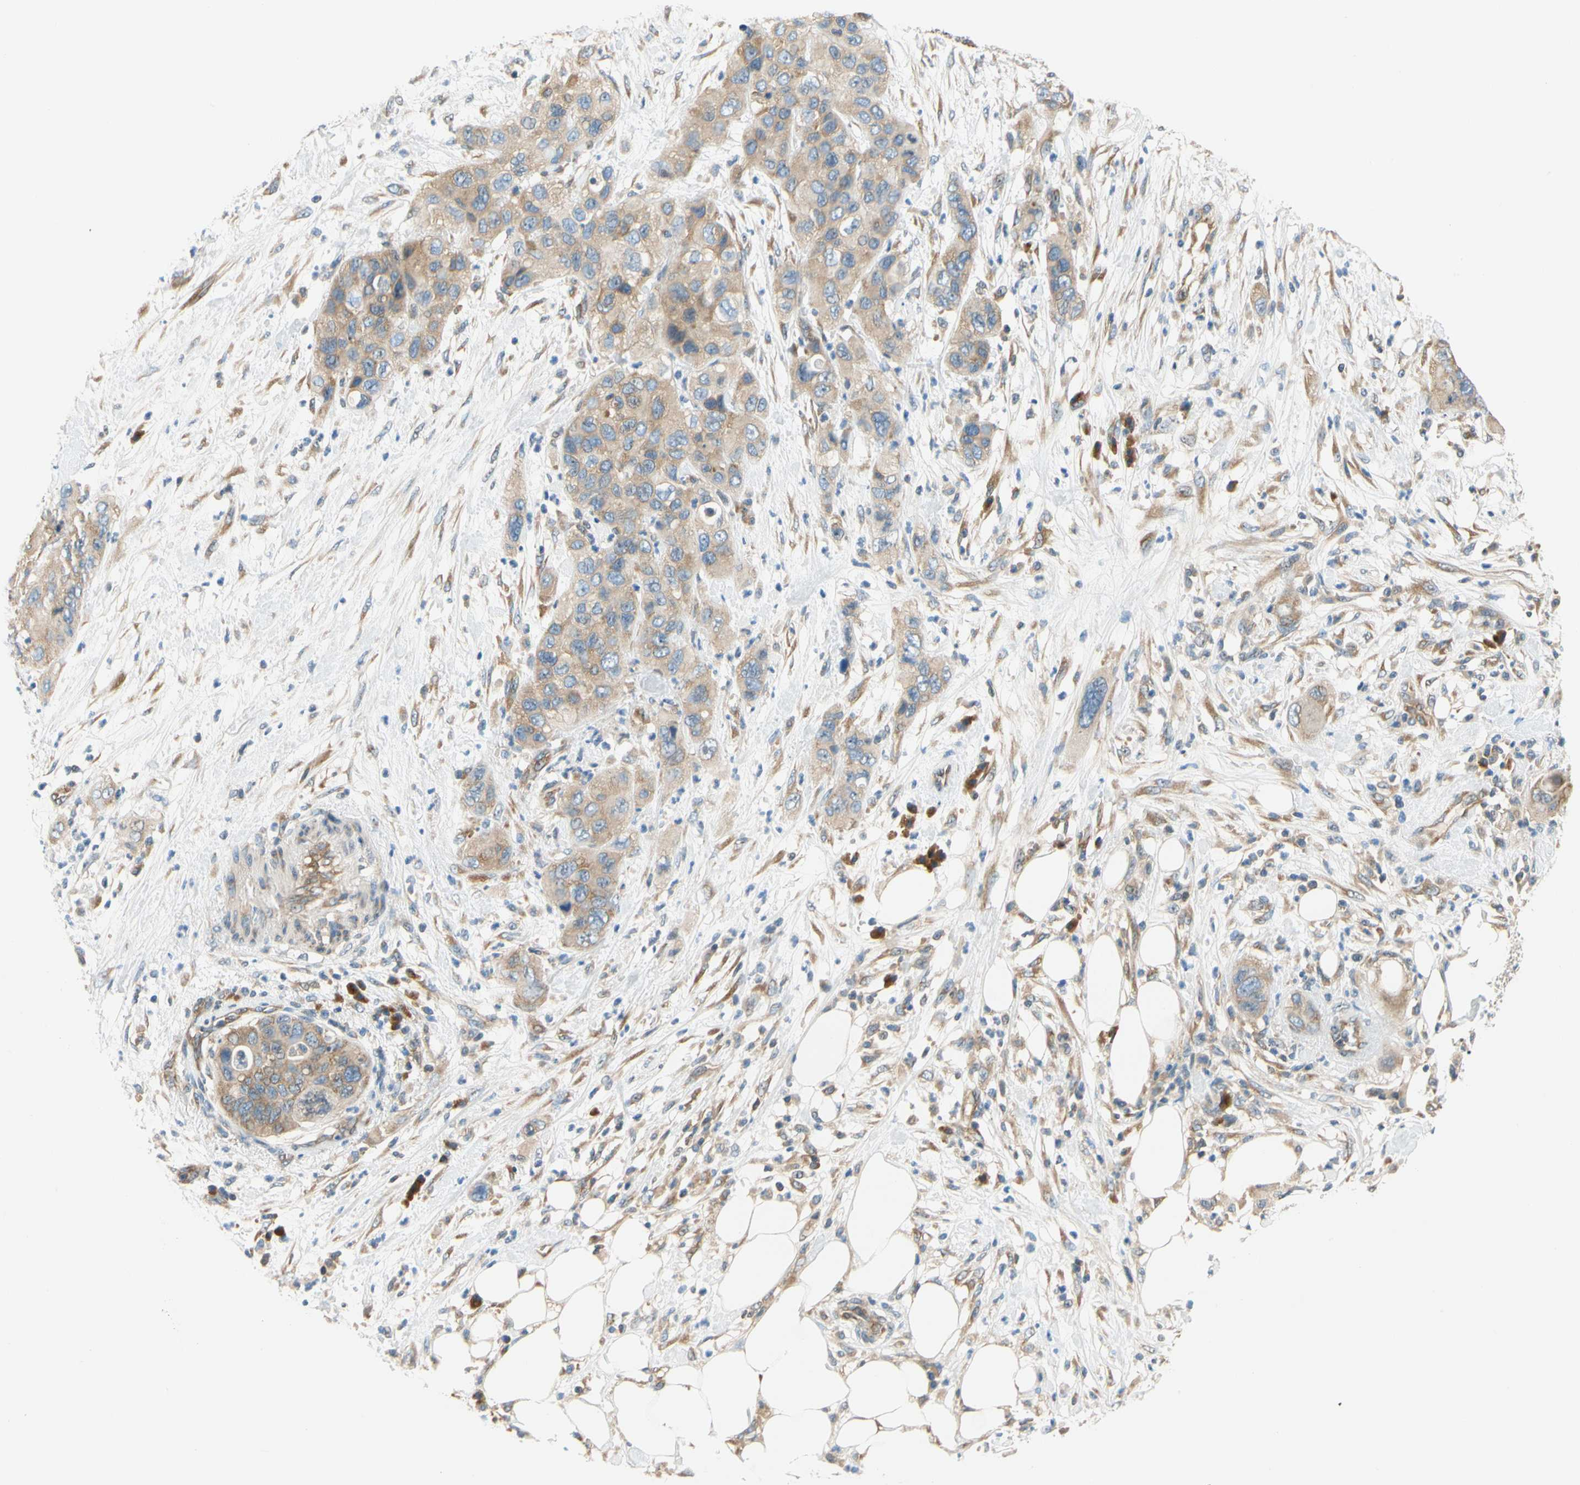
{"staining": {"intensity": "weak", "quantity": ">75%", "location": "cytoplasmic/membranous"}, "tissue": "pancreatic cancer", "cell_type": "Tumor cells", "image_type": "cancer", "snomed": [{"axis": "morphology", "description": "Adenocarcinoma, NOS"}, {"axis": "topography", "description": "Pancreas"}], "caption": "High-power microscopy captured an immunohistochemistry image of adenocarcinoma (pancreatic), revealing weak cytoplasmic/membranous staining in about >75% of tumor cells.", "gene": "LRRC47", "patient": {"sex": "female", "age": 71}}